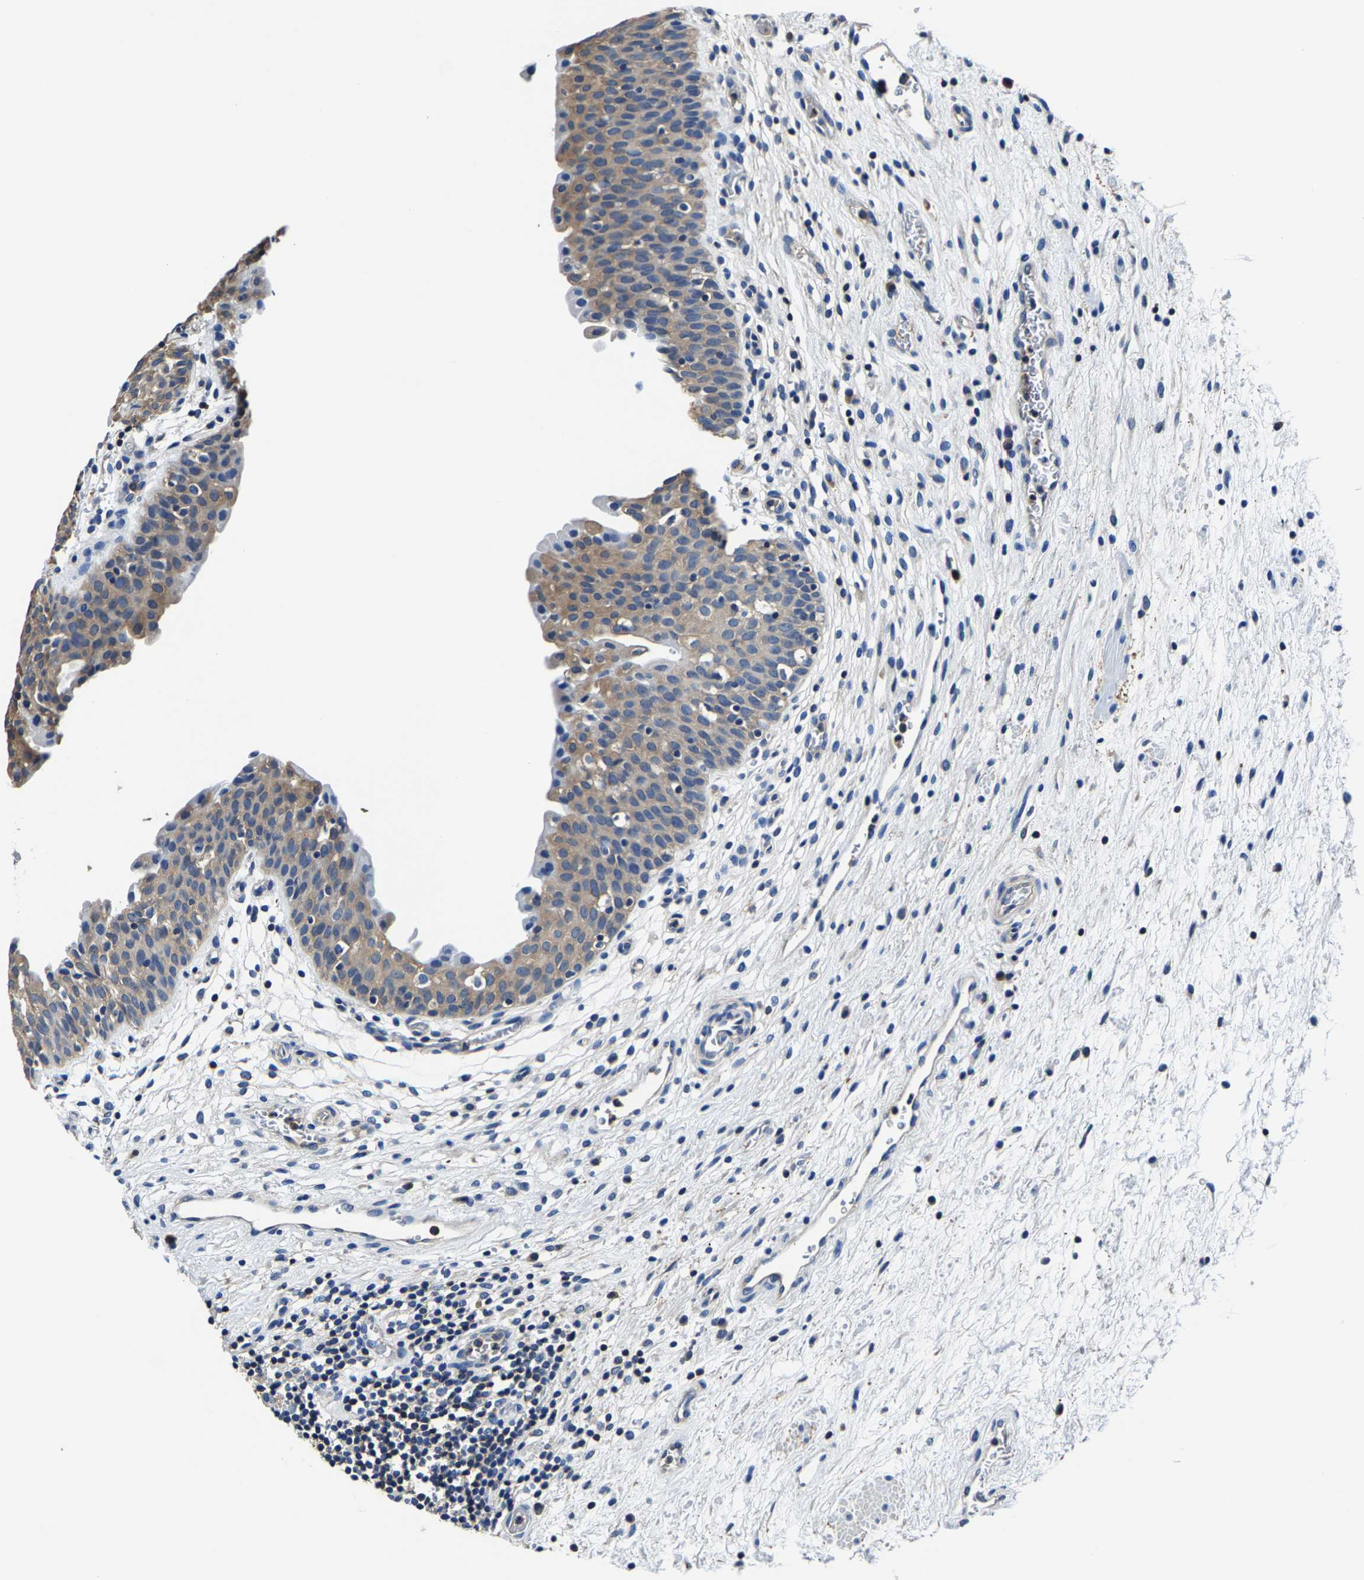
{"staining": {"intensity": "weak", "quantity": "25%-75%", "location": "cytoplasmic/membranous"}, "tissue": "urinary bladder", "cell_type": "Urothelial cells", "image_type": "normal", "snomed": [{"axis": "morphology", "description": "Normal tissue, NOS"}, {"axis": "topography", "description": "Urinary bladder"}], "caption": "IHC micrograph of unremarkable urinary bladder: human urinary bladder stained using immunohistochemistry (IHC) shows low levels of weak protein expression localized specifically in the cytoplasmic/membranous of urothelial cells, appearing as a cytoplasmic/membranous brown color.", "gene": "ALDOB", "patient": {"sex": "male", "age": 37}}